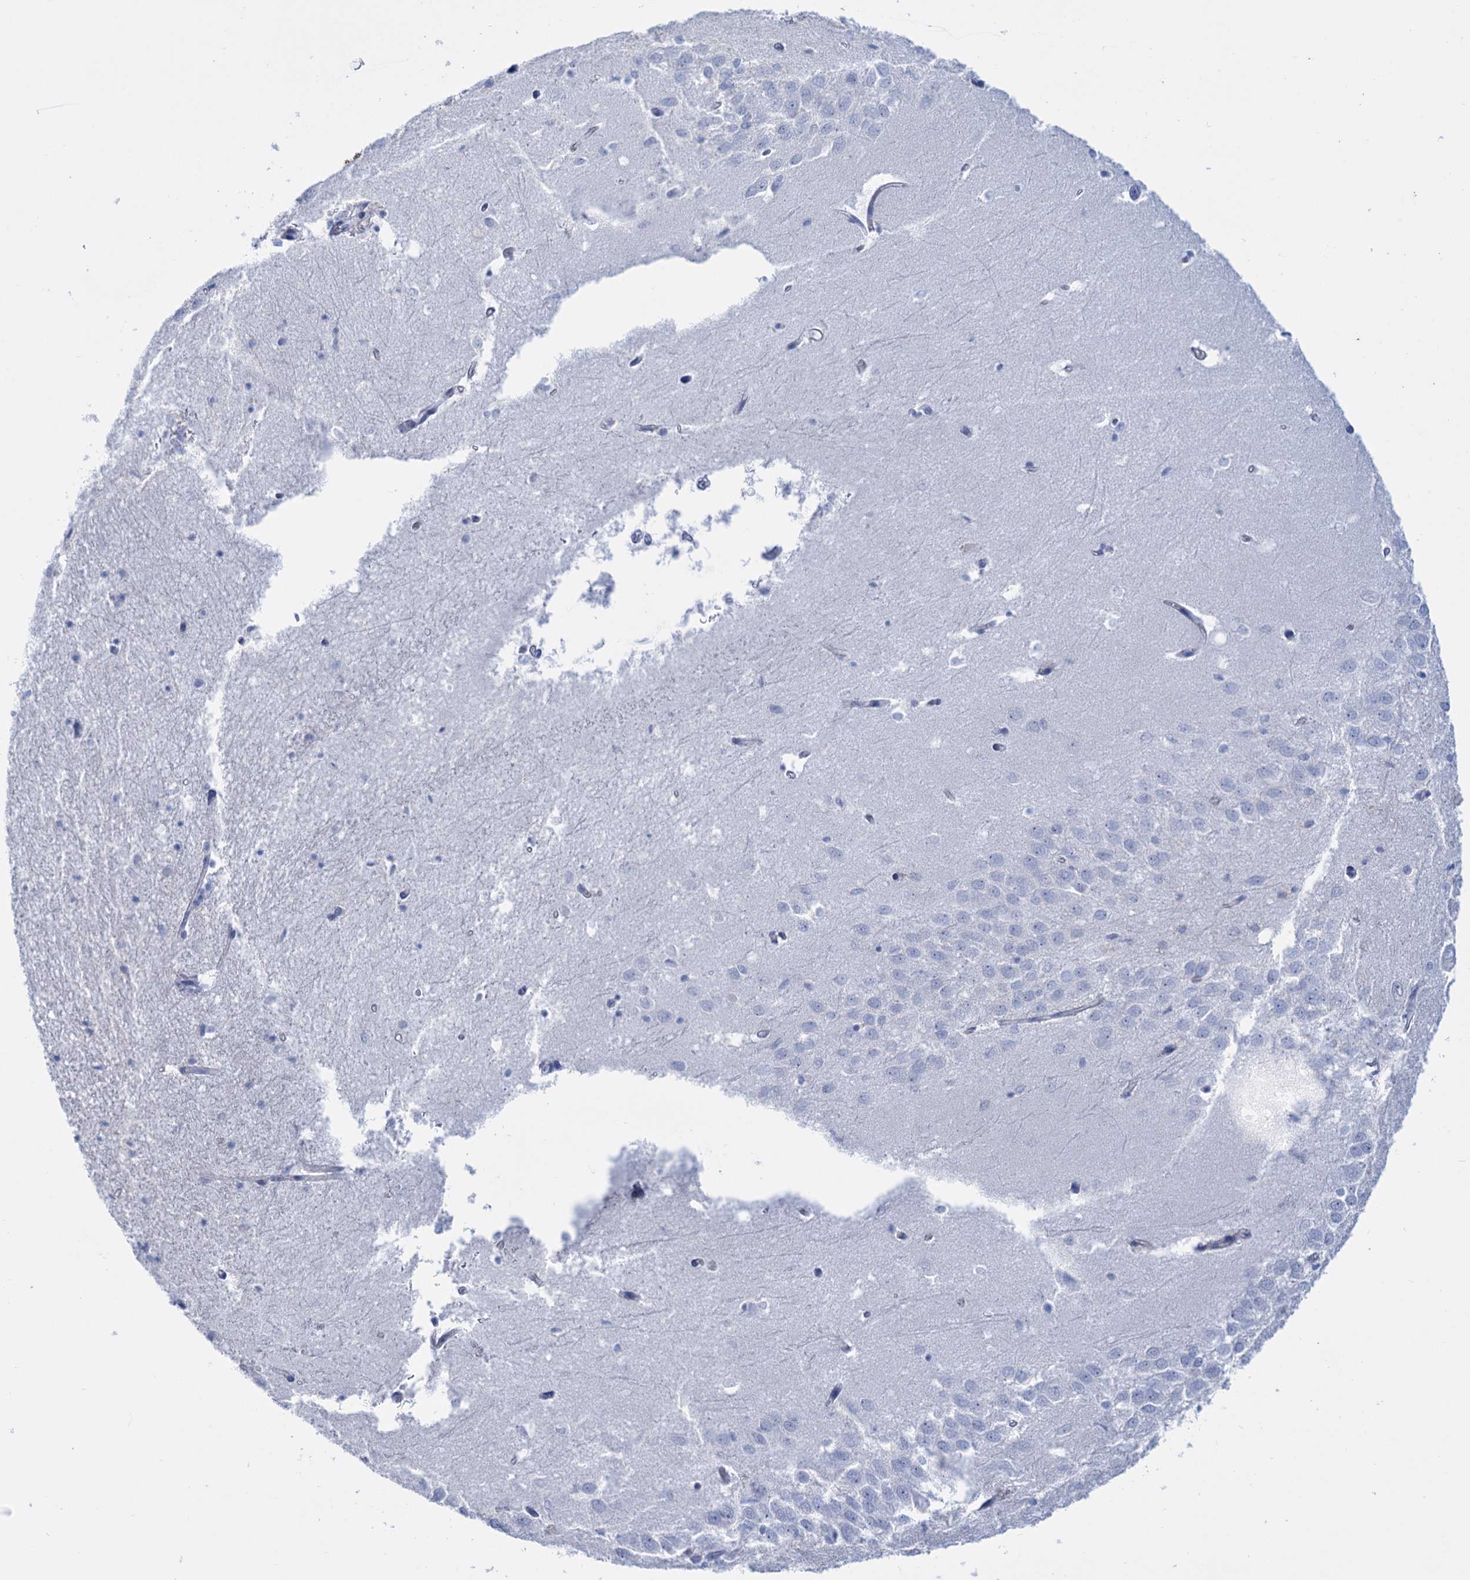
{"staining": {"intensity": "negative", "quantity": "none", "location": "none"}, "tissue": "hippocampus", "cell_type": "Glial cells", "image_type": "normal", "snomed": [{"axis": "morphology", "description": "Normal tissue, NOS"}, {"axis": "topography", "description": "Hippocampus"}], "caption": "Human hippocampus stained for a protein using immunohistochemistry (IHC) displays no staining in glial cells.", "gene": "FAAP20", "patient": {"sex": "female", "age": 64}}